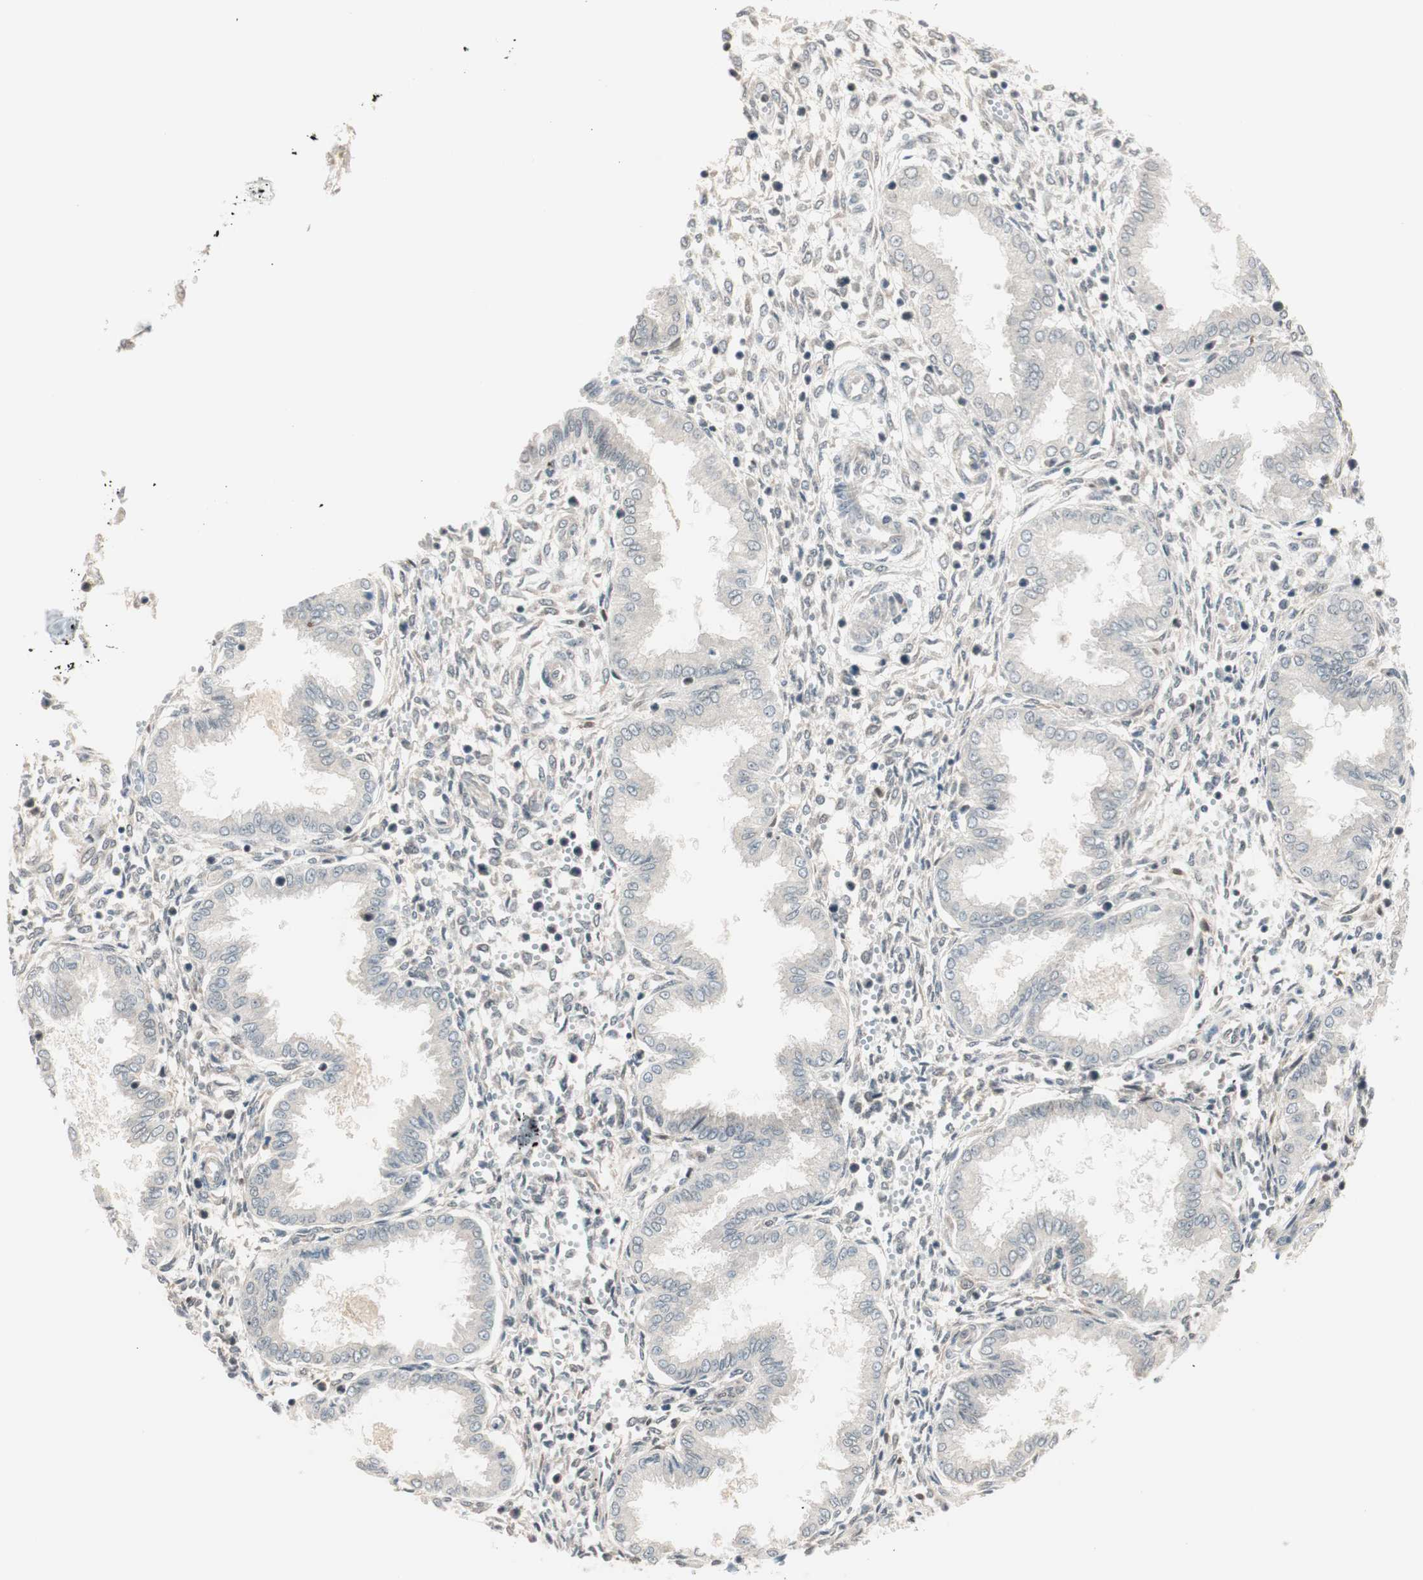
{"staining": {"intensity": "moderate", "quantity": "25%-75%", "location": "cytoplasmic/membranous"}, "tissue": "endometrium", "cell_type": "Cells in endometrial stroma", "image_type": "normal", "snomed": [{"axis": "morphology", "description": "Normal tissue, NOS"}, {"axis": "topography", "description": "Endometrium"}], "caption": "The histopathology image shows a brown stain indicating the presence of a protein in the cytoplasmic/membranous of cells in endometrial stroma in endometrium. (Stains: DAB in brown, nuclei in blue, Microscopy: brightfield microscopy at high magnification).", "gene": "UBE2I", "patient": {"sex": "female", "age": 33}}